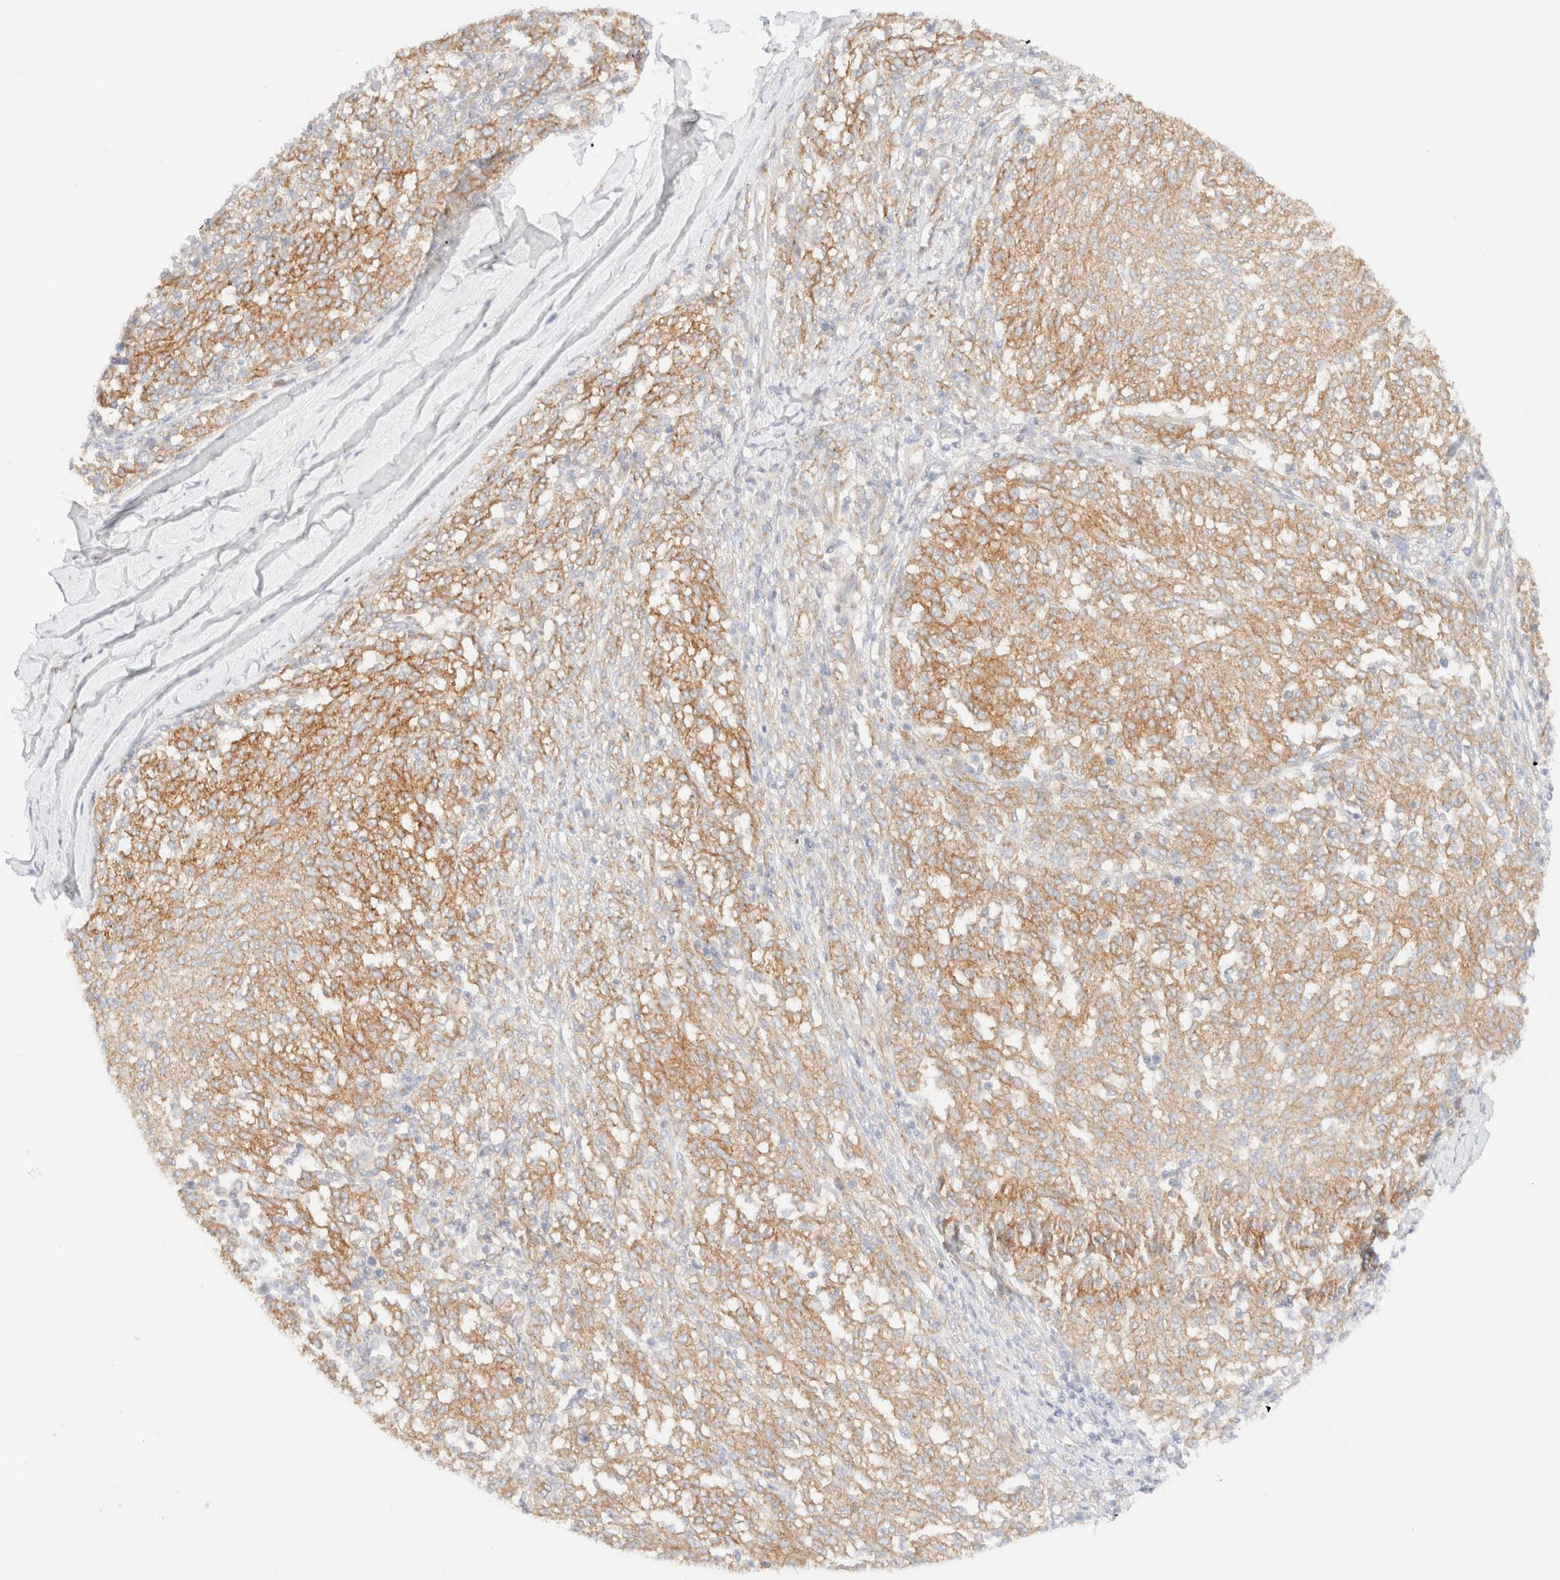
{"staining": {"intensity": "moderate", "quantity": "25%-75%", "location": "cytoplasmic/membranous"}, "tissue": "melanoma", "cell_type": "Tumor cells", "image_type": "cancer", "snomed": [{"axis": "morphology", "description": "Malignant melanoma, NOS"}, {"axis": "topography", "description": "Skin"}], "caption": "There is medium levels of moderate cytoplasmic/membranous positivity in tumor cells of malignant melanoma, as demonstrated by immunohistochemical staining (brown color).", "gene": "MYO10", "patient": {"sex": "female", "age": 72}}